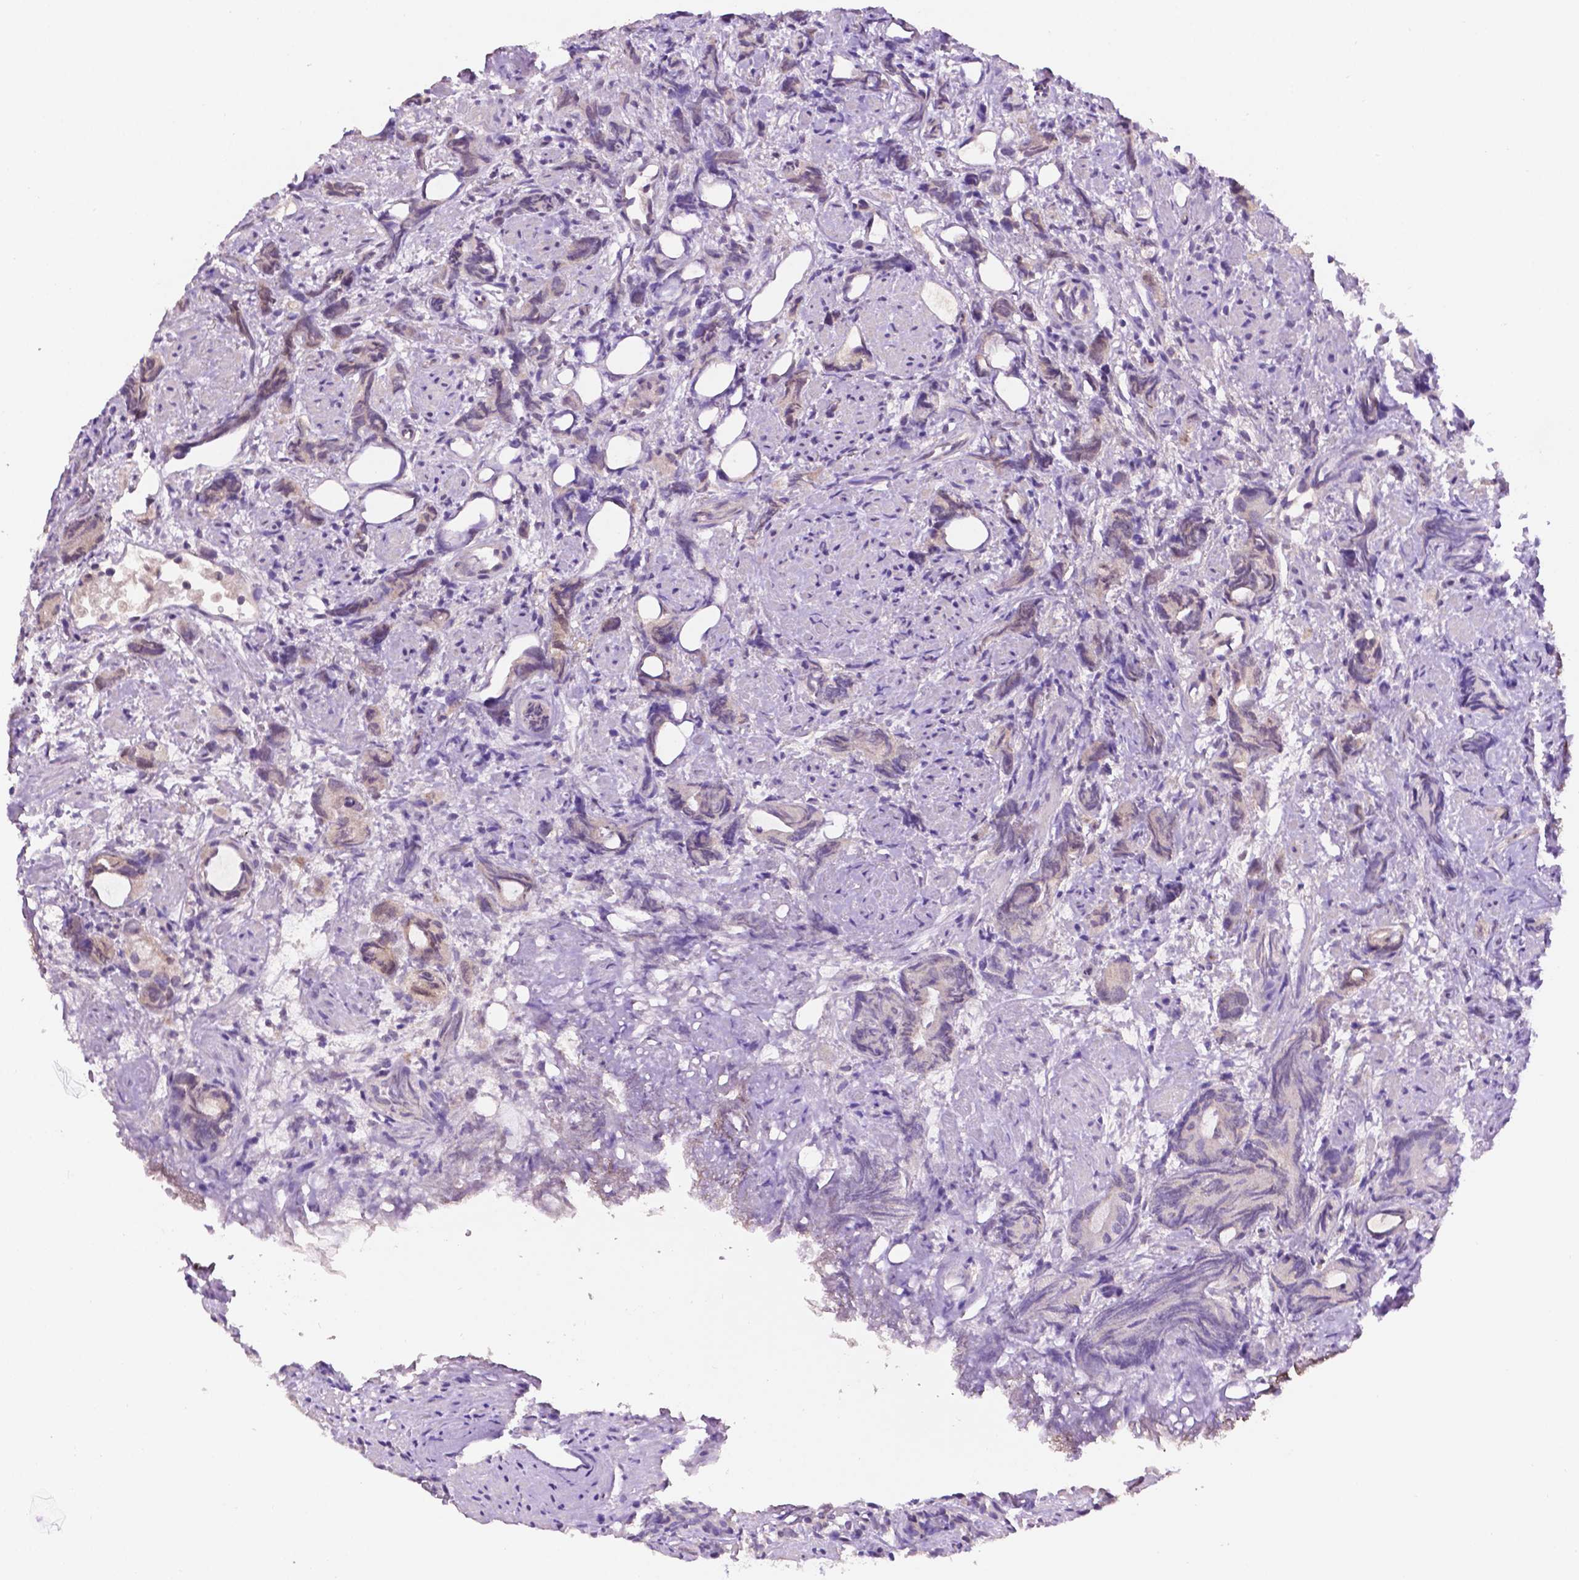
{"staining": {"intensity": "negative", "quantity": "none", "location": "none"}, "tissue": "prostate cancer", "cell_type": "Tumor cells", "image_type": "cancer", "snomed": [{"axis": "morphology", "description": "Adenocarcinoma, High grade"}, {"axis": "topography", "description": "Prostate"}], "caption": "Immunohistochemical staining of human prostate cancer shows no significant positivity in tumor cells. (Stains: DAB (3,3'-diaminobenzidine) IHC with hematoxylin counter stain, Microscopy: brightfield microscopy at high magnification).", "gene": "UBE2L6", "patient": {"sex": "male", "age": 84}}